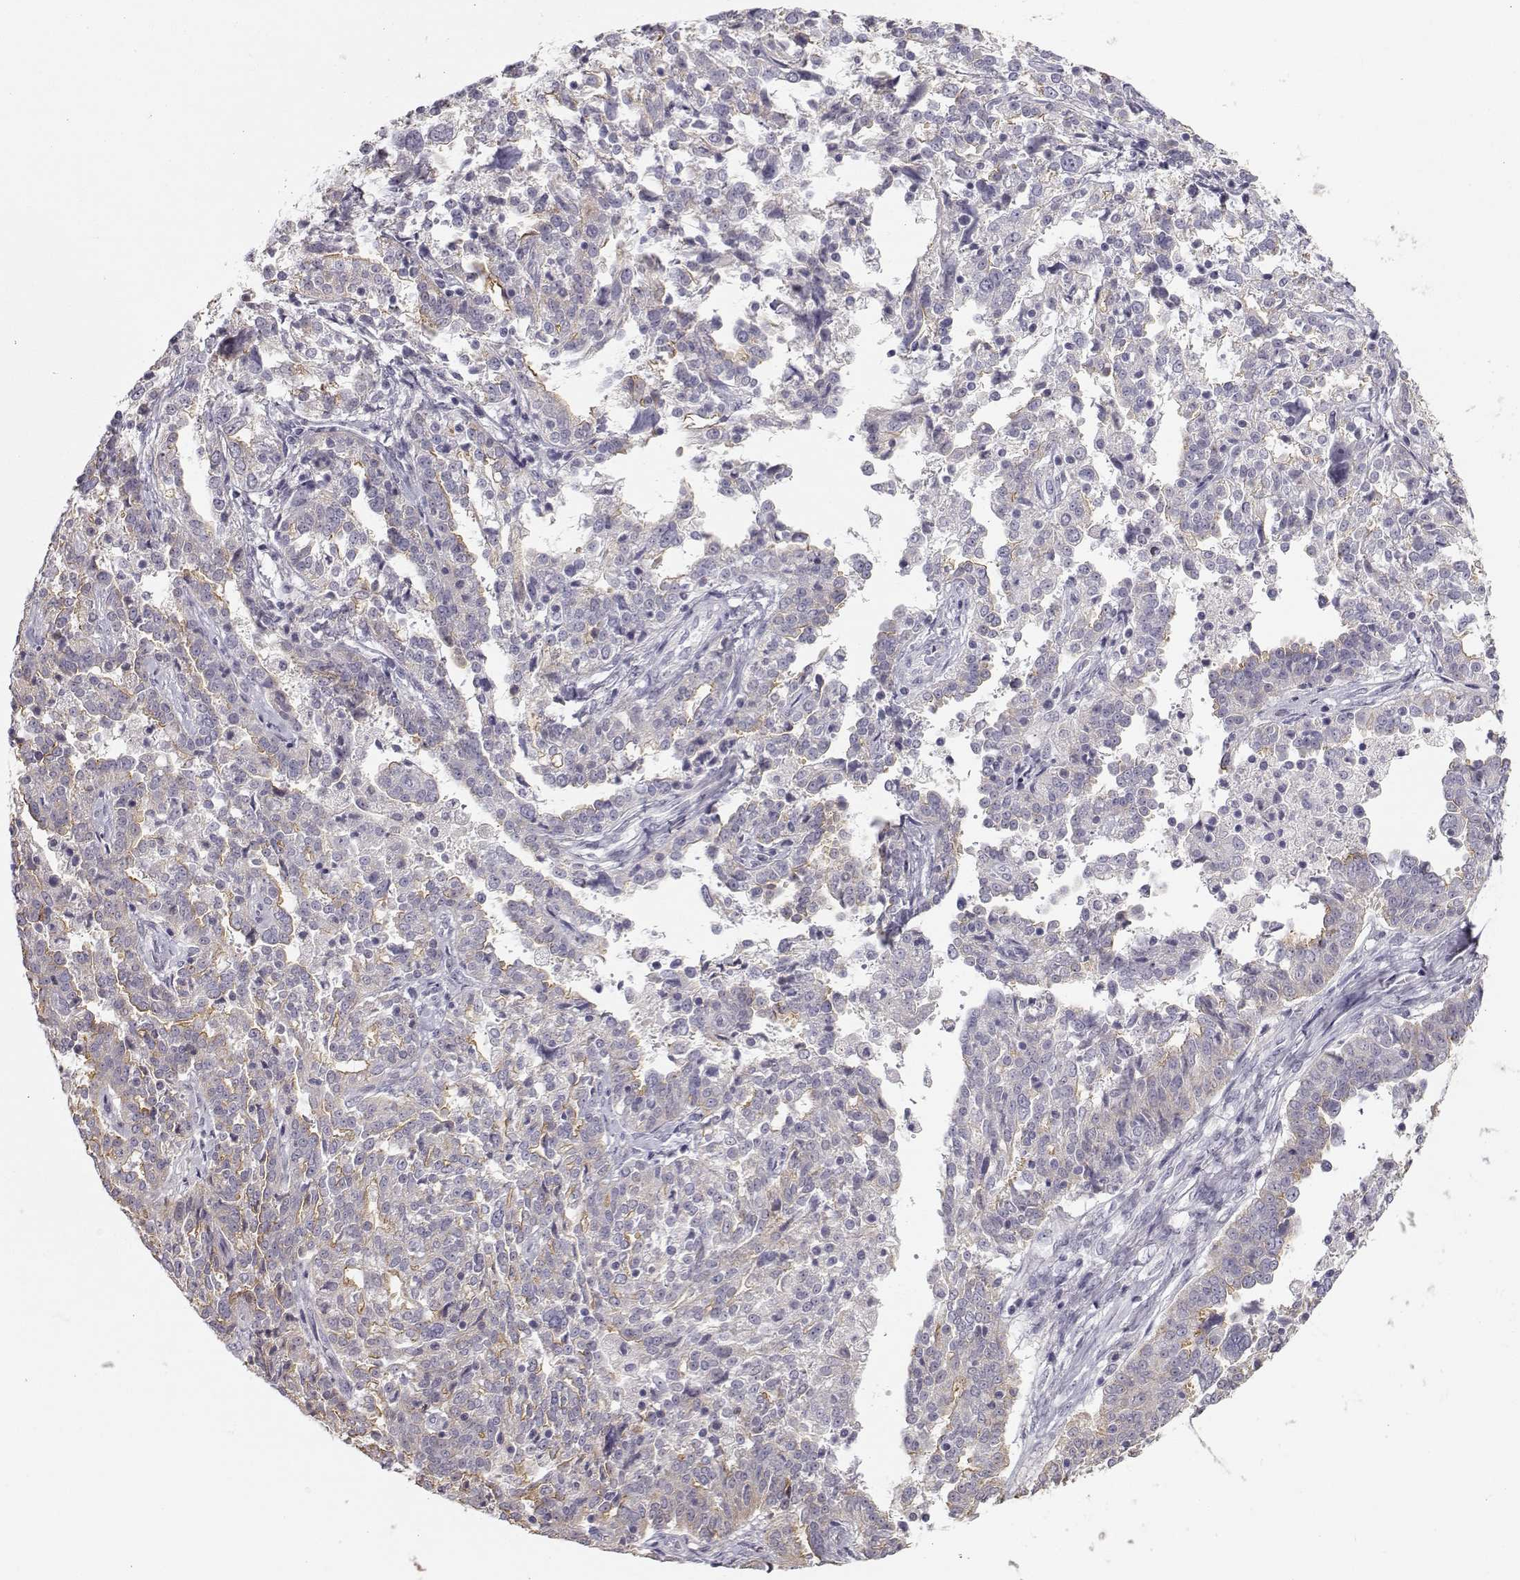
{"staining": {"intensity": "weak", "quantity": "<25%", "location": "cytoplasmic/membranous"}, "tissue": "ovarian cancer", "cell_type": "Tumor cells", "image_type": "cancer", "snomed": [{"axis": "morphology", "description": "Cystadenocarcinoma, serous, NOS"}, {"axis": "topography", "description": "Ovary"}], "caption": "DAB (3,3'-diaminobenzidine) immunohistochemical staining of ovarian cancer displays no significant expression in tumor cells.", "gene": "ZNF185", "patient": {"sex": "female", "age": 67}}